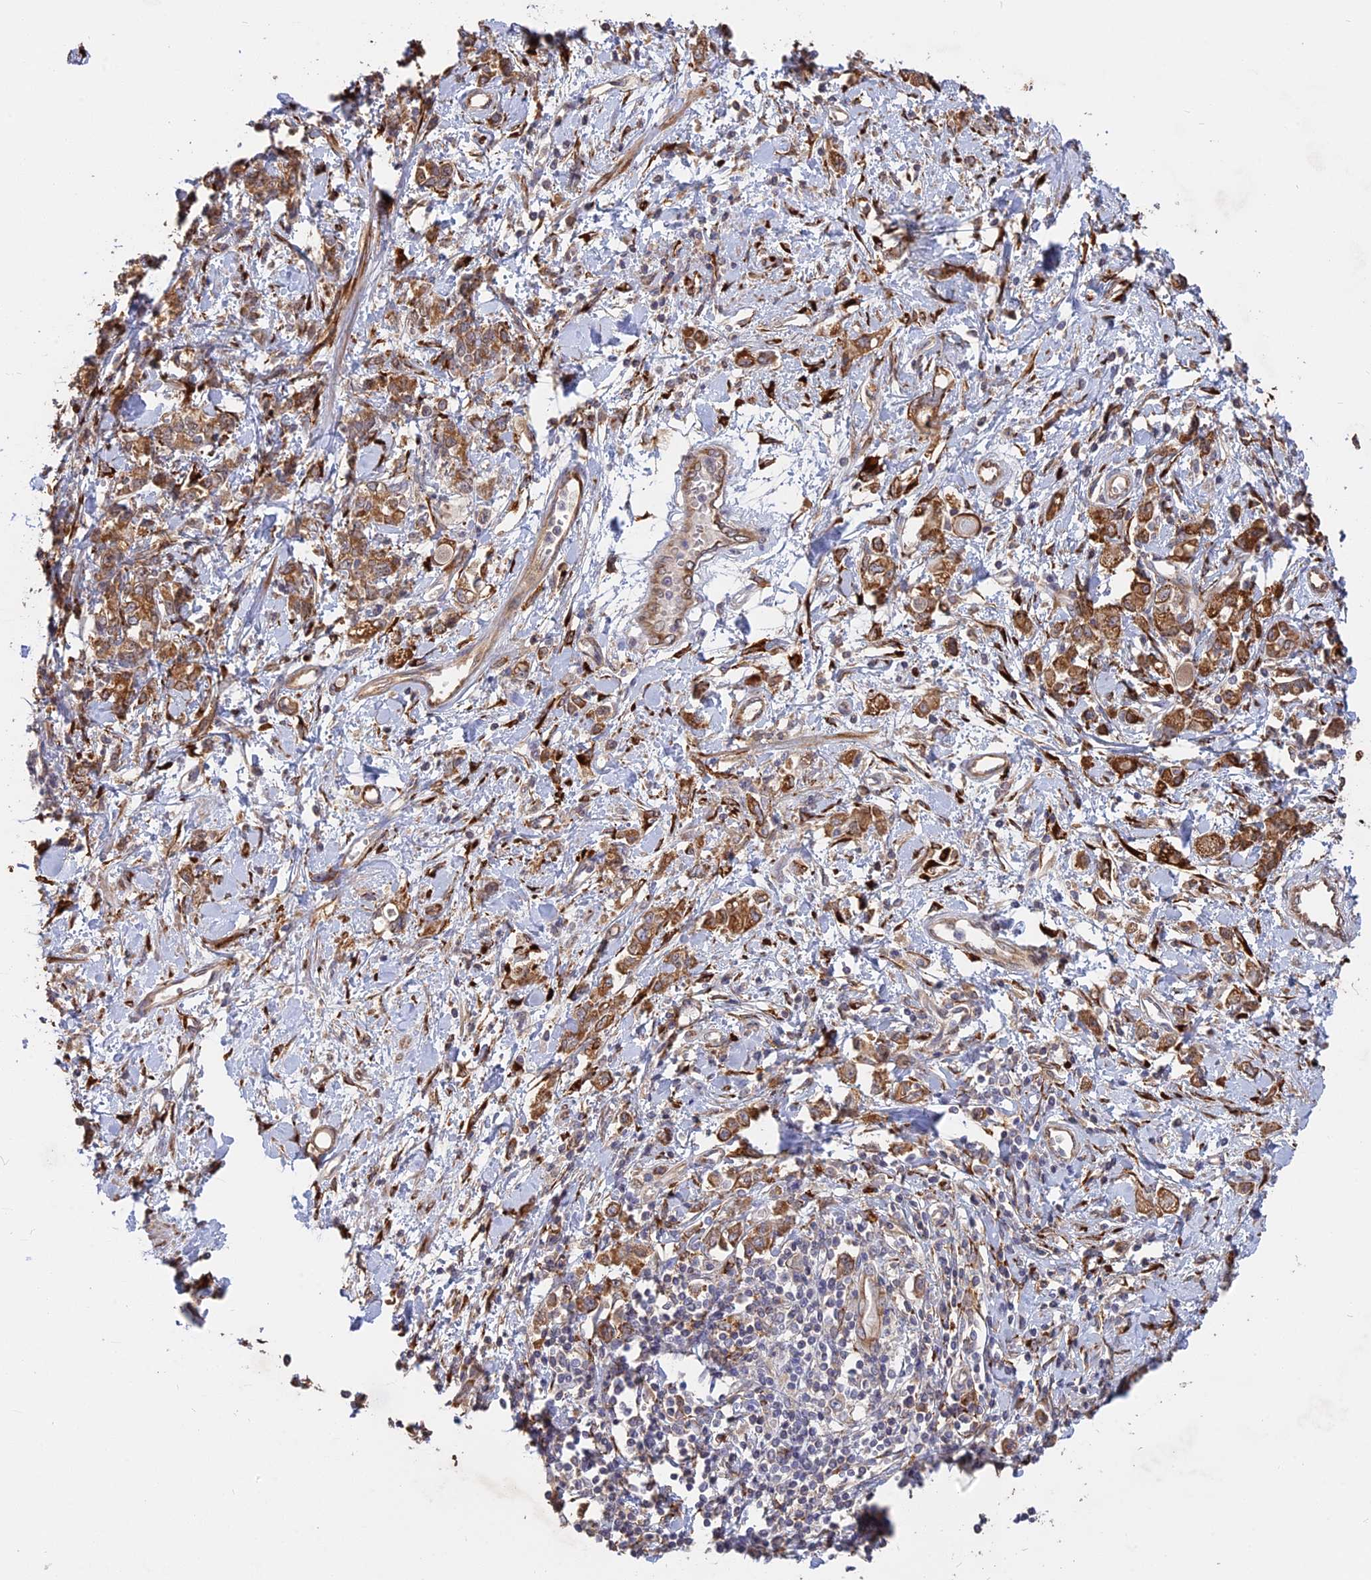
{"staining": {"intensity": "moderate", "quantity": ">75%", "location": "cytoplasmic/membranous"}, "tissue": "stomach cancer", "cell_type": "Tumor cells", "image_type": "cancer", "snomed": [{"axis": "morphology", "description": "Adenocarcinoma, NOS"}, {"axis": "topography", "description": "Stomach"}], "caption": "There is medium levels of moderate cytoplasmic/membranous expression in tumor cells of adenocarcinoma (stomach), as demonstrated by immunohistochemical staining (brown color).", "gene": "PPIC", "patient": {"sex": "female", "age": 76}}